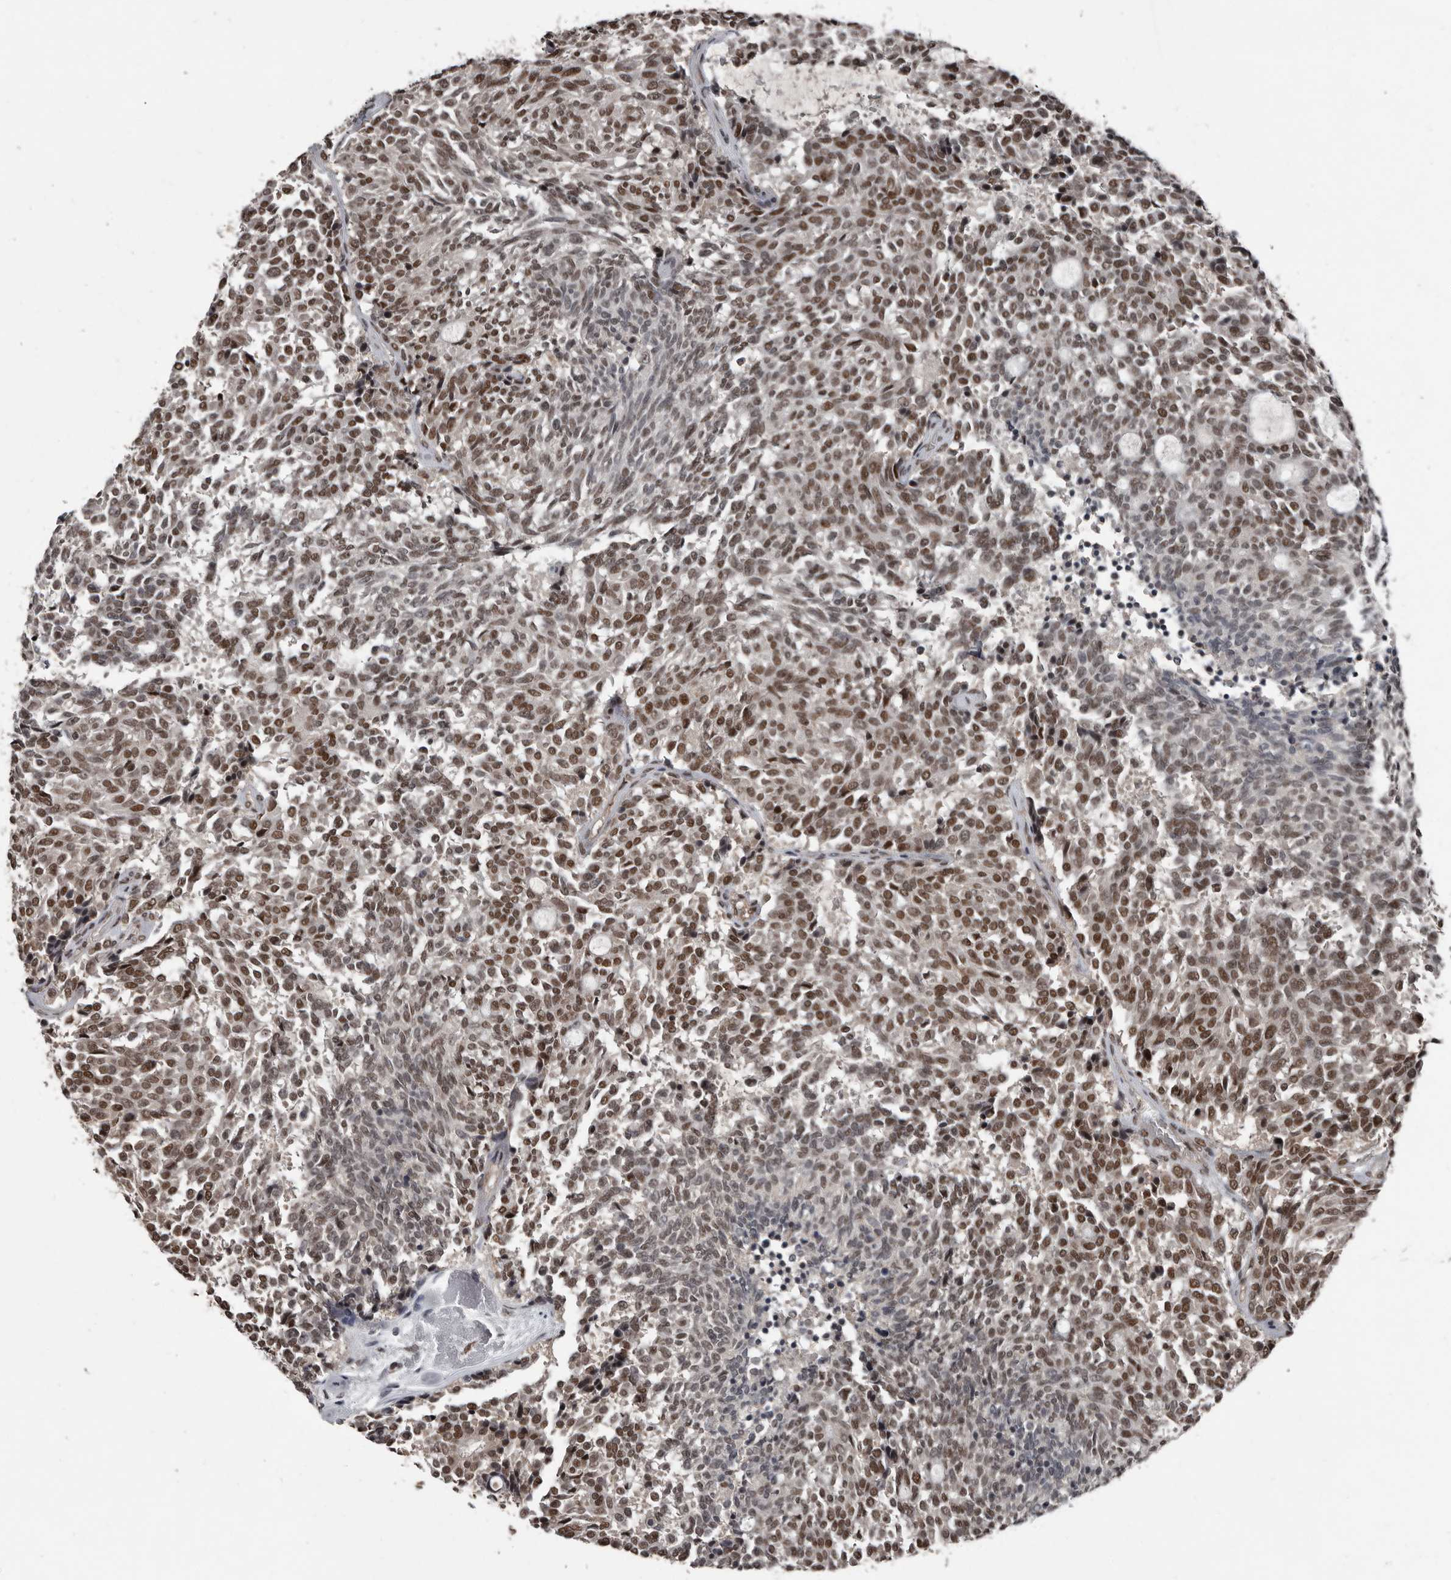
{"staining": {"intensity": "moderate", "quantity": ">75%", "location": "nuclear"}, "tissue": "carcinoid", "cell_type": "Tumor cells", "image_type": "cancer", "snomed": [{"axis": "morphology", "description": "Carcinoid, malignant, NOS"}, {"axis": "topography", "description": "Pancreas"}], "caption": "Immunohistochemical staining of human carcinoid displays moderate nuclear protein positivity in approximately >75% of tumor cells. (DAB = brown stain, brightfield microscopy at high magnification).", "gene": "CHD1L", "patient": {"sex": "female", "age": 54}}